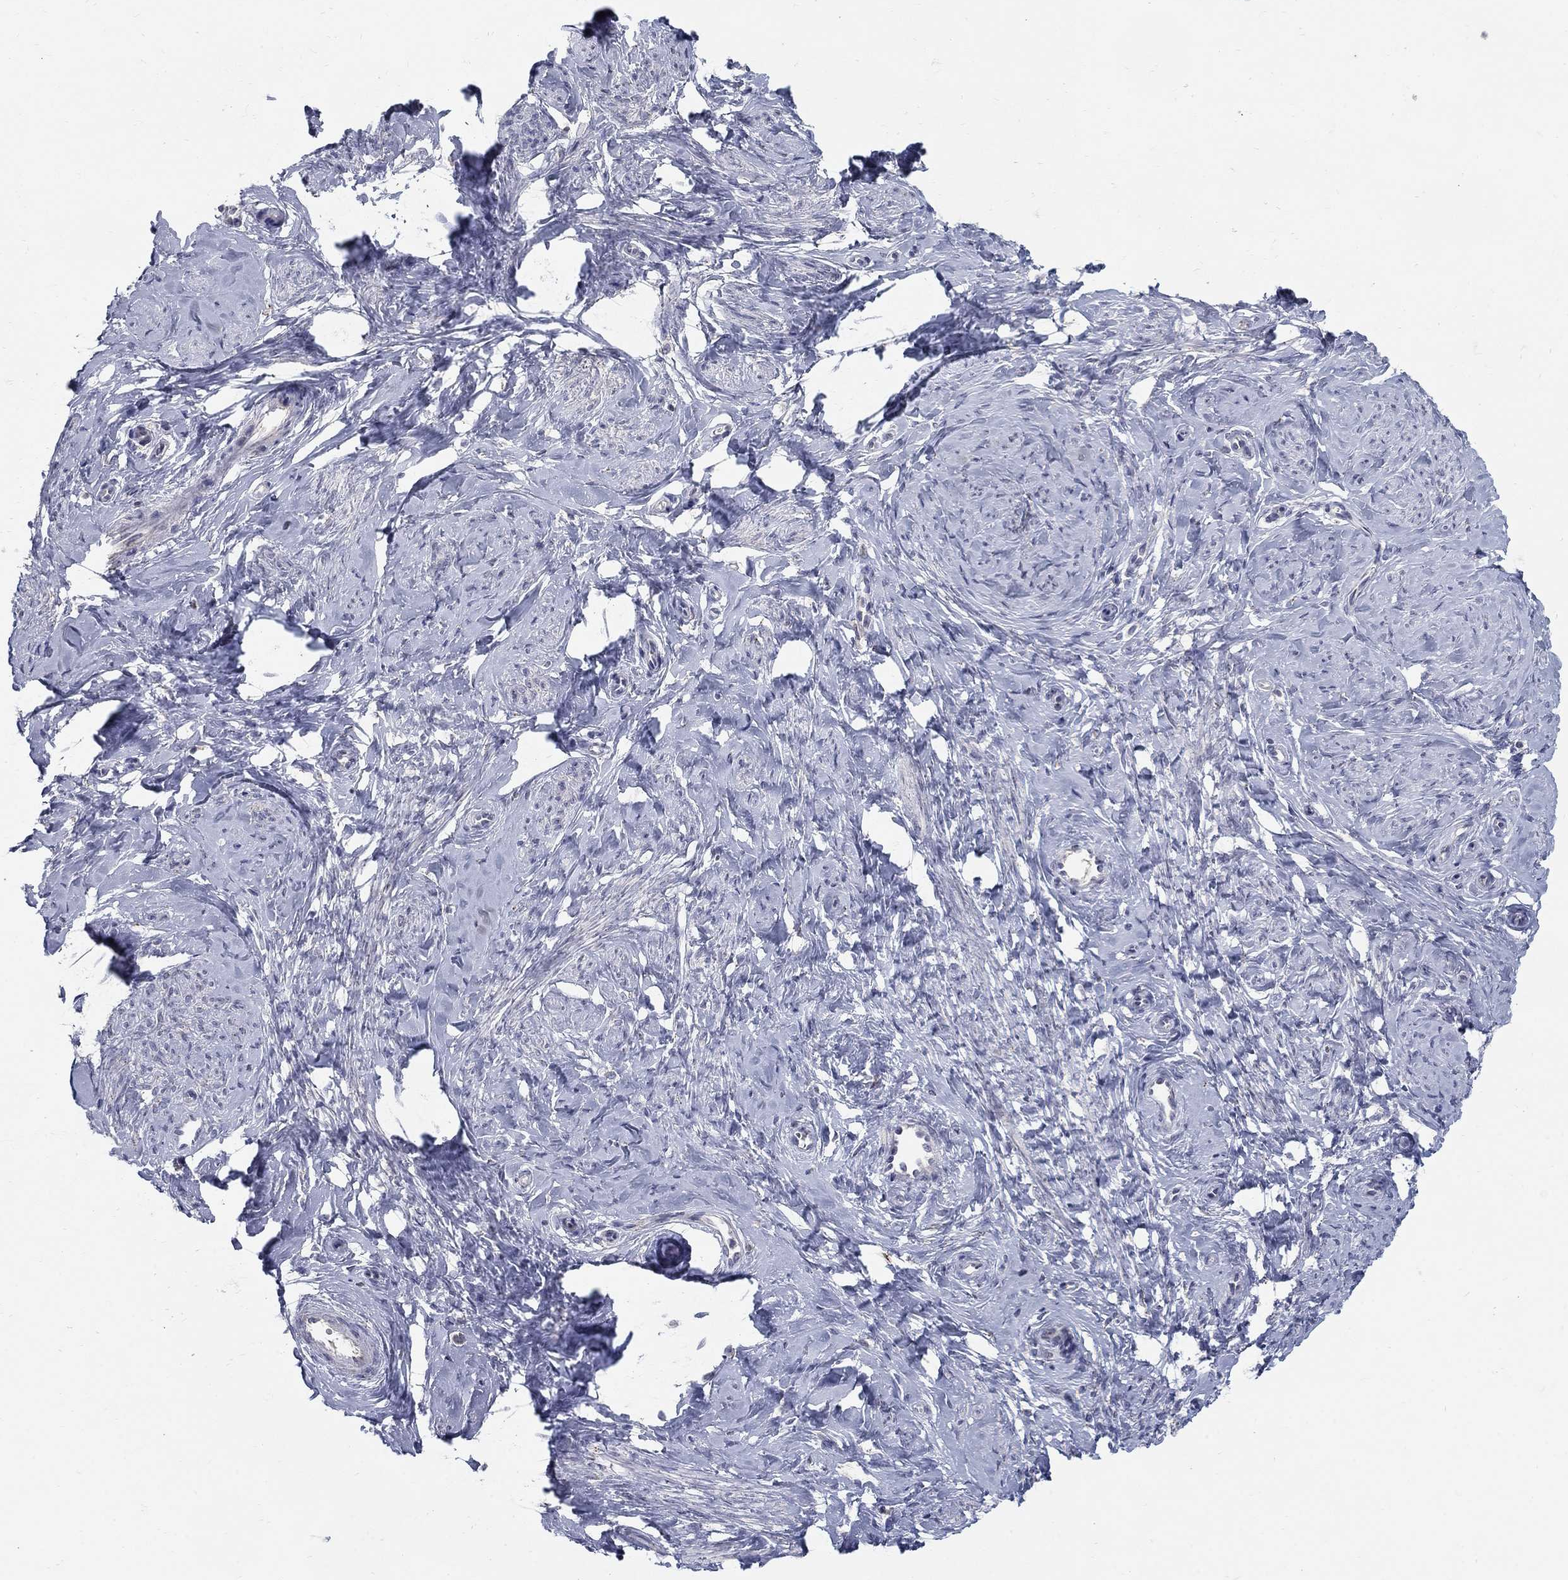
{"staining": {"intensity": "negative", "quantity": "none", "location": "none"}, "tissue": "cervix", "cell_type": "Glandular cells", "image_type": "normal", "snomed": [{"axis": "morphology", "description": "Normal tissue, NOS"}, {"axis": "topography", "description": "Cervix"}], "caption": "The histopathology image shows no significant expression in glandular cells of cervix. The staining is performed using DAB (3,3'-diaminobenzidine) brown chromogen with nuclei counter-stained in using hematoxylin.", "gene": "PANK3", "patient": {"sex": "female", "age": 37}}